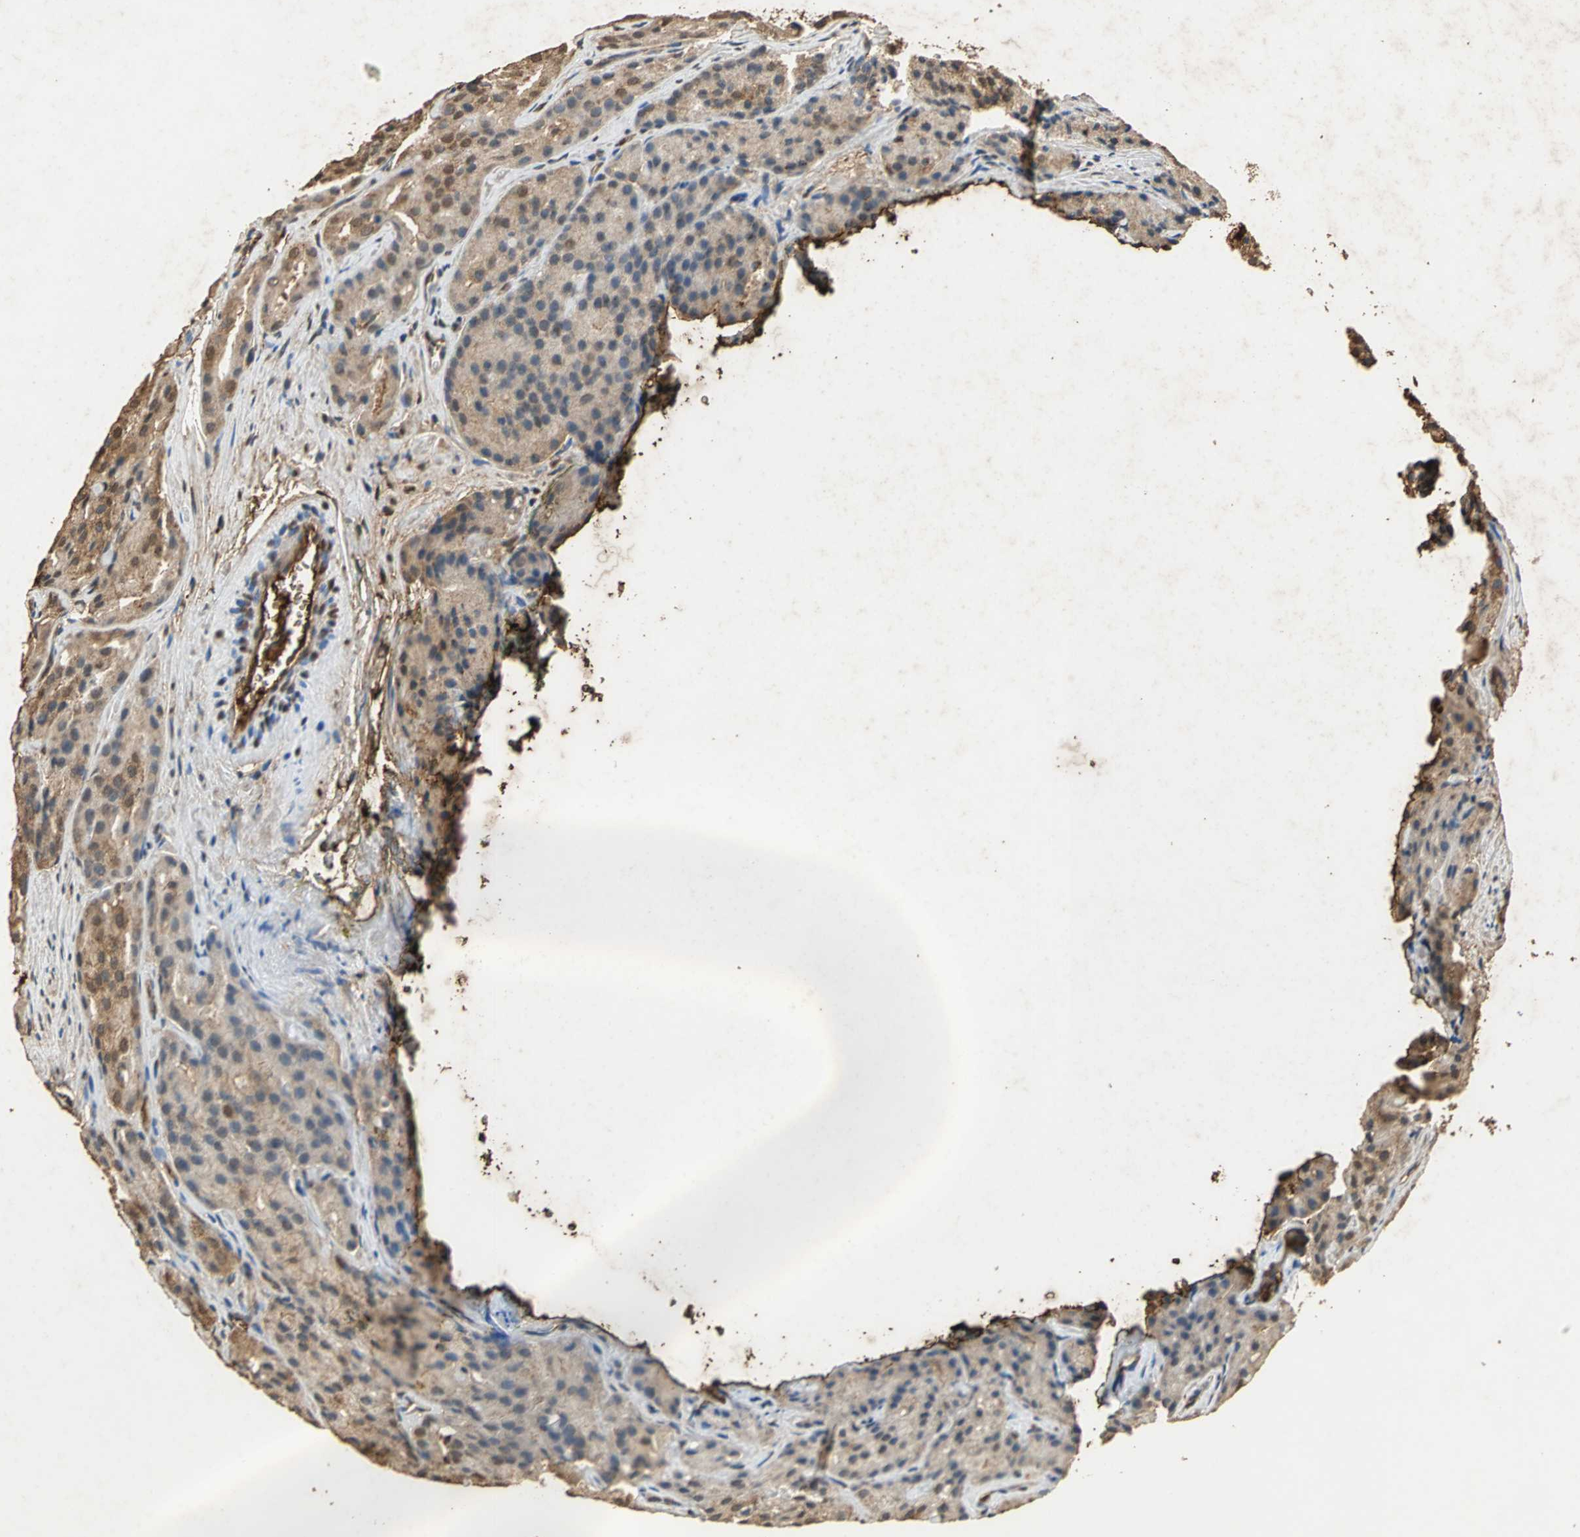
{"staining": {"intensity": "moderate", "quantity": ">75%", "location": "cytoplasmic/membranous"}, "tissue": "prostate cancer", "cell_type": "Tumor cells", "image_type": "cancer", "snomed": [{"axis": "morphology", "description": "Adenocarcinoma, High grade"}, {"axis": "topography", "description": "Prostate"}], "caption": "The histopathology image shows immunohistochemical staining of high-grade adenocarcinoma (prostate). There is moderate cytoplasmic/membranous staining is present in approximately >75% of tumor cells.", "gene": "GAPDH", "patient": {"sex": "male", "age": 64}}